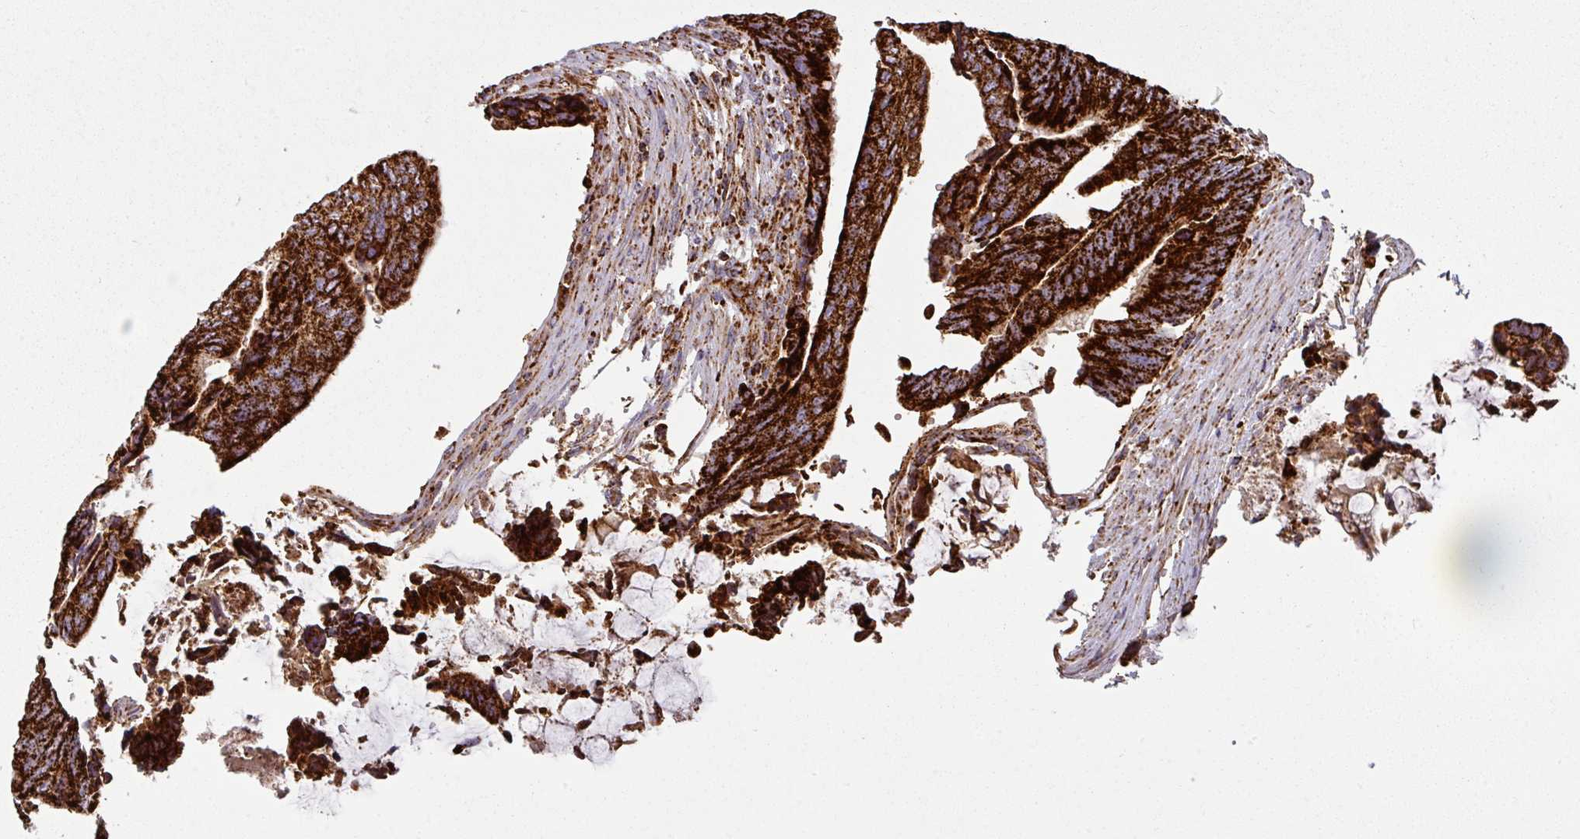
{"staining": {"intensity": "strong", "quantity": ">75%", "location": "cytoplasmic/membranous"}, "tissue": "colorectal cancer", "cell_type": "Tumor cells", "image_type": "cancer", "snomed": [{"axis": "morphology", "description": "Adenocarcinoma, NOS"}, {"axis": "topography", "description": "Colon"}], "caption": "Adenocarcinoma (colorectal) was stained to show a protein in brown. There is high levels of strong cytoplasmic/membranous positivity in approximately >75% of tumor cells.", "gene": "TRAP1", "patient": {"sex": "male", "age": 87}}